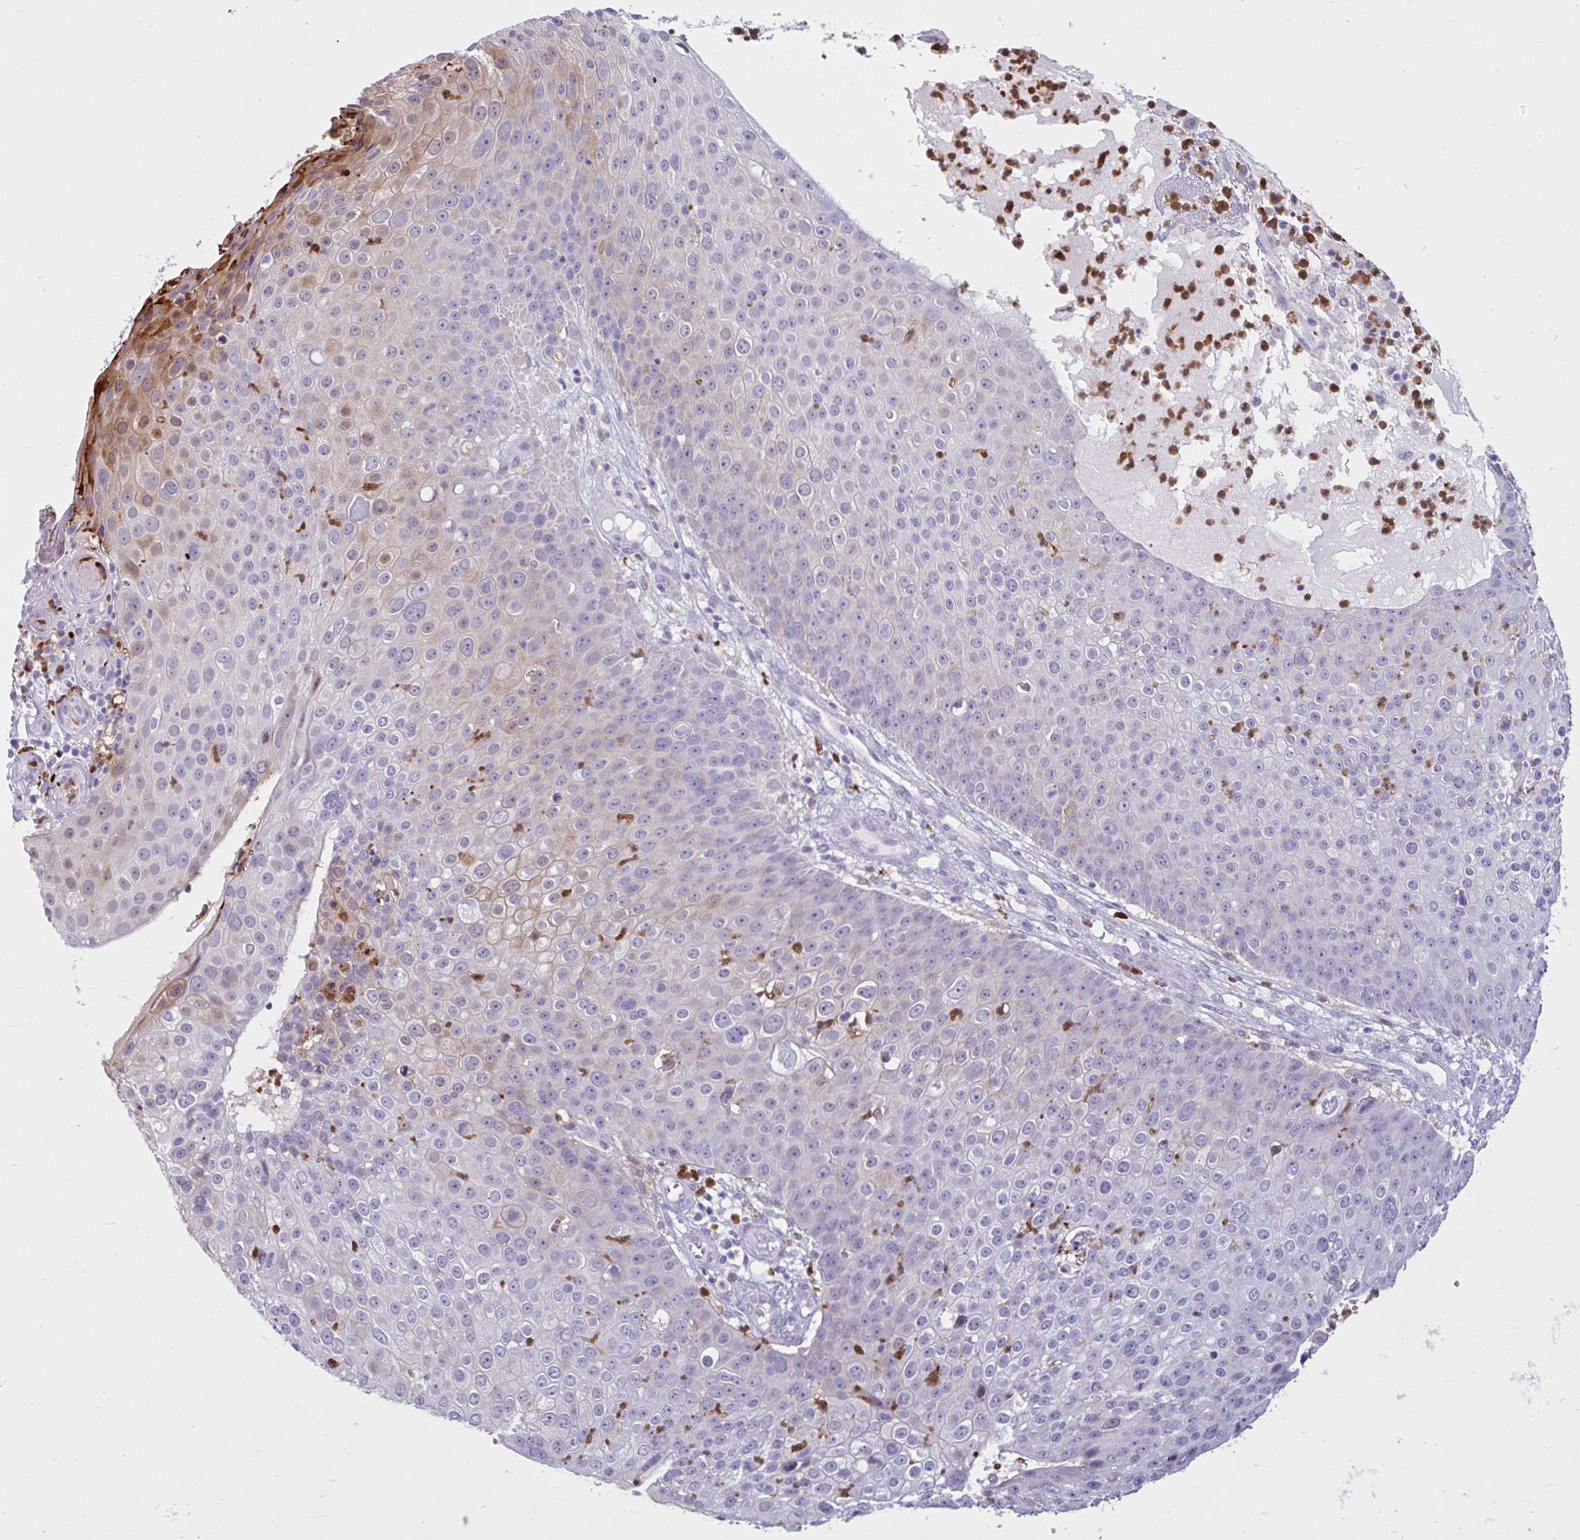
{"staining": {"intensity": "weak", "quantity": "<25%", "location": "cytoplasmic/membranous"}, "tissue": "skin cancer", "cell_type": "Tumor cells", "image_type": "cancer", "snomed": [{"axis": "morphology", "description": "Squamous cell carcinoma, NOS"}, {"axis": "topography", "description": "Skin"}], "caption": "IHC of skin cancer exhibits no positivity in tumor cells.", "gene": "CEP120", "patient": {"sex": "male", "age": 71}}